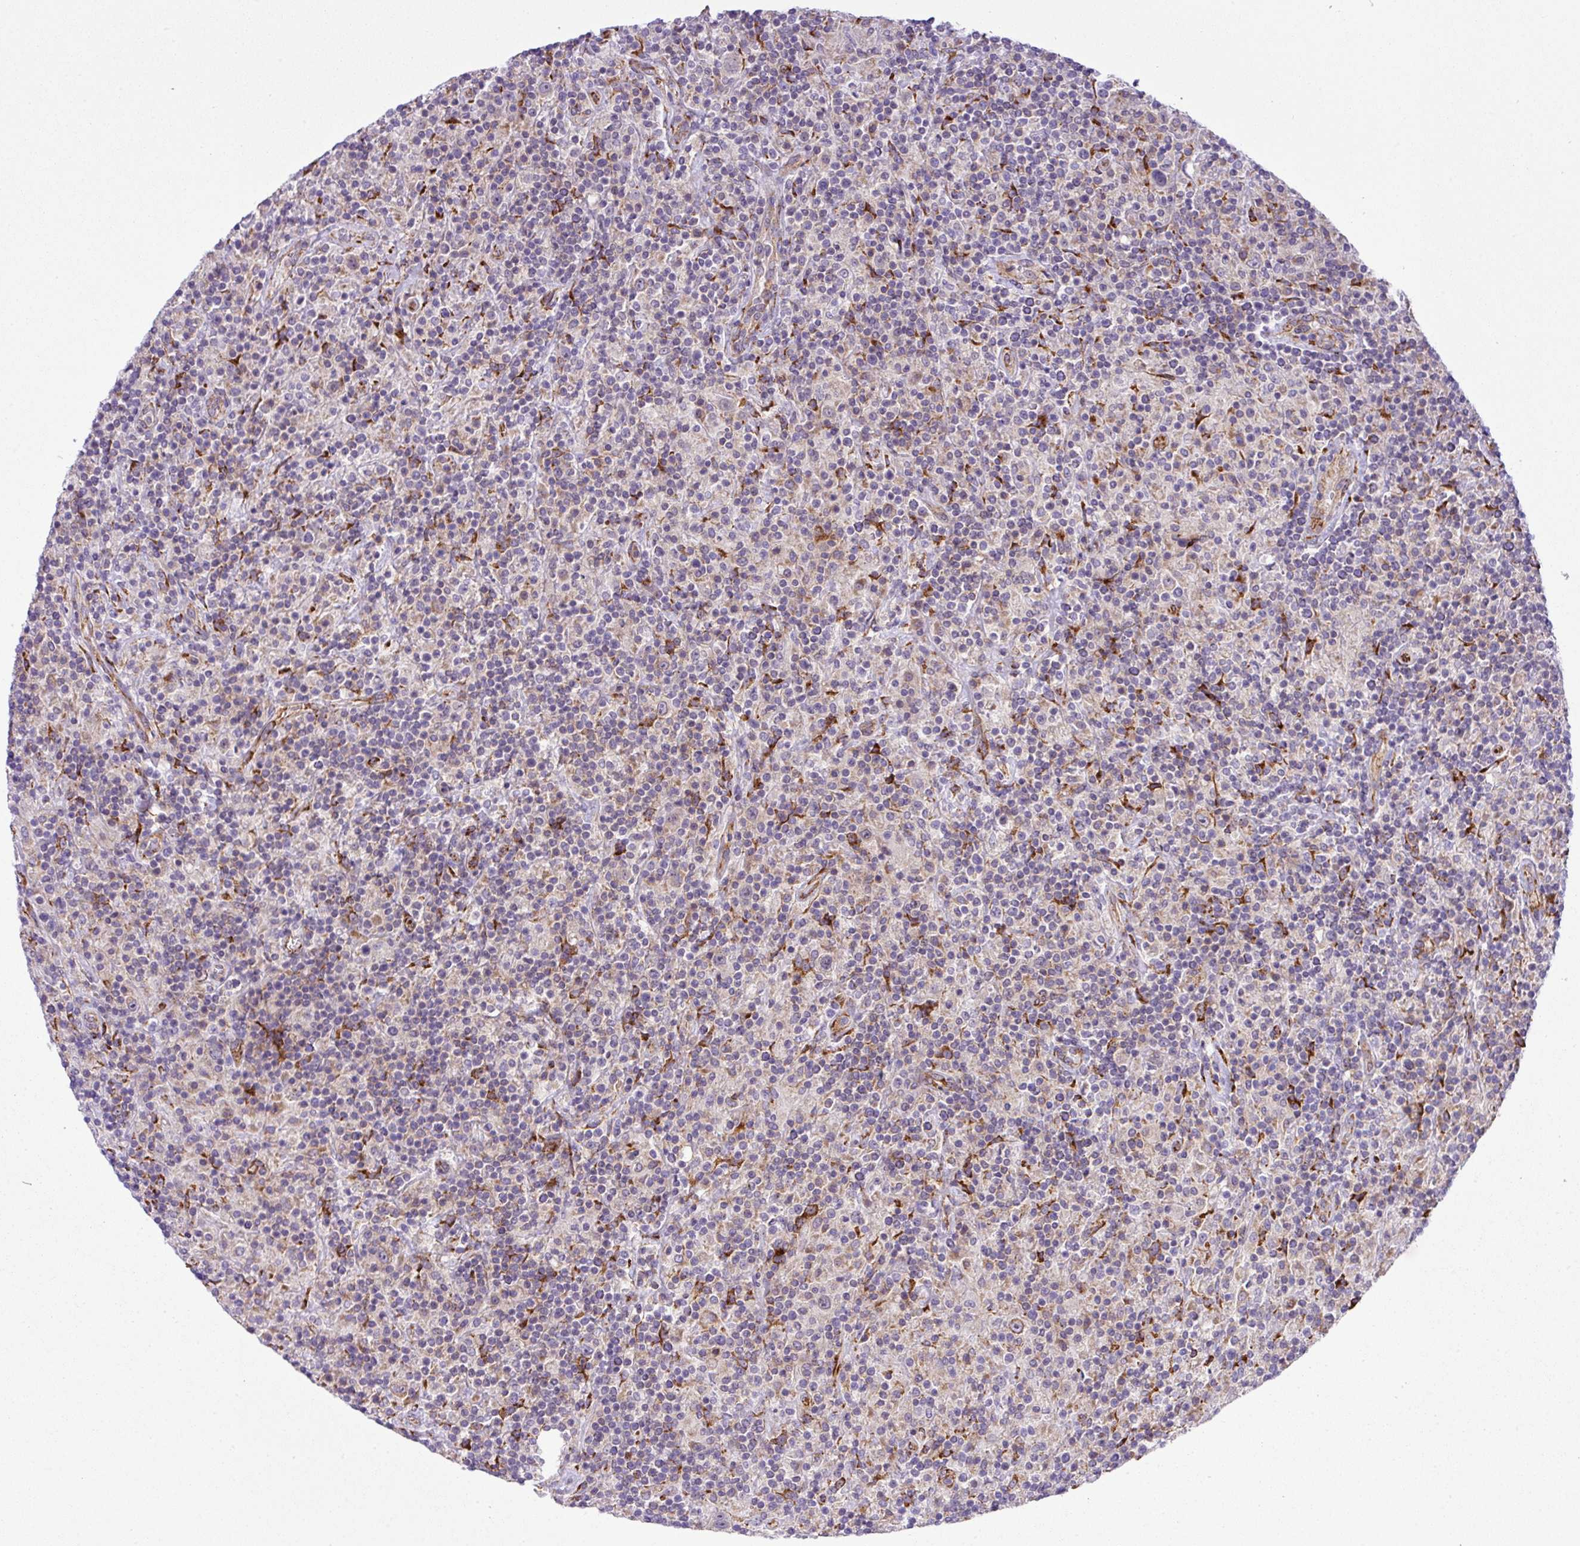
{"staining": {"intensity": "negative", "quantity": "none", "location": "none"}, "tissue": "lymphoma", "cell_type": "Tumor cells", "image_type": "cancer", "snomed": [{"axis": "morphology", "description": "Hodgkin's disease, NOS"}, {"axis": "topography", "description": "Lymph node"}], "caption": "The photomicrograph displays no significant expression in tumor cells of lymphoma. (DAB (3,3'-diaminobenzidine) IHC, high magnification).", "gene": "CFAP97", "patient": {"sex": "male", "age": 70}}